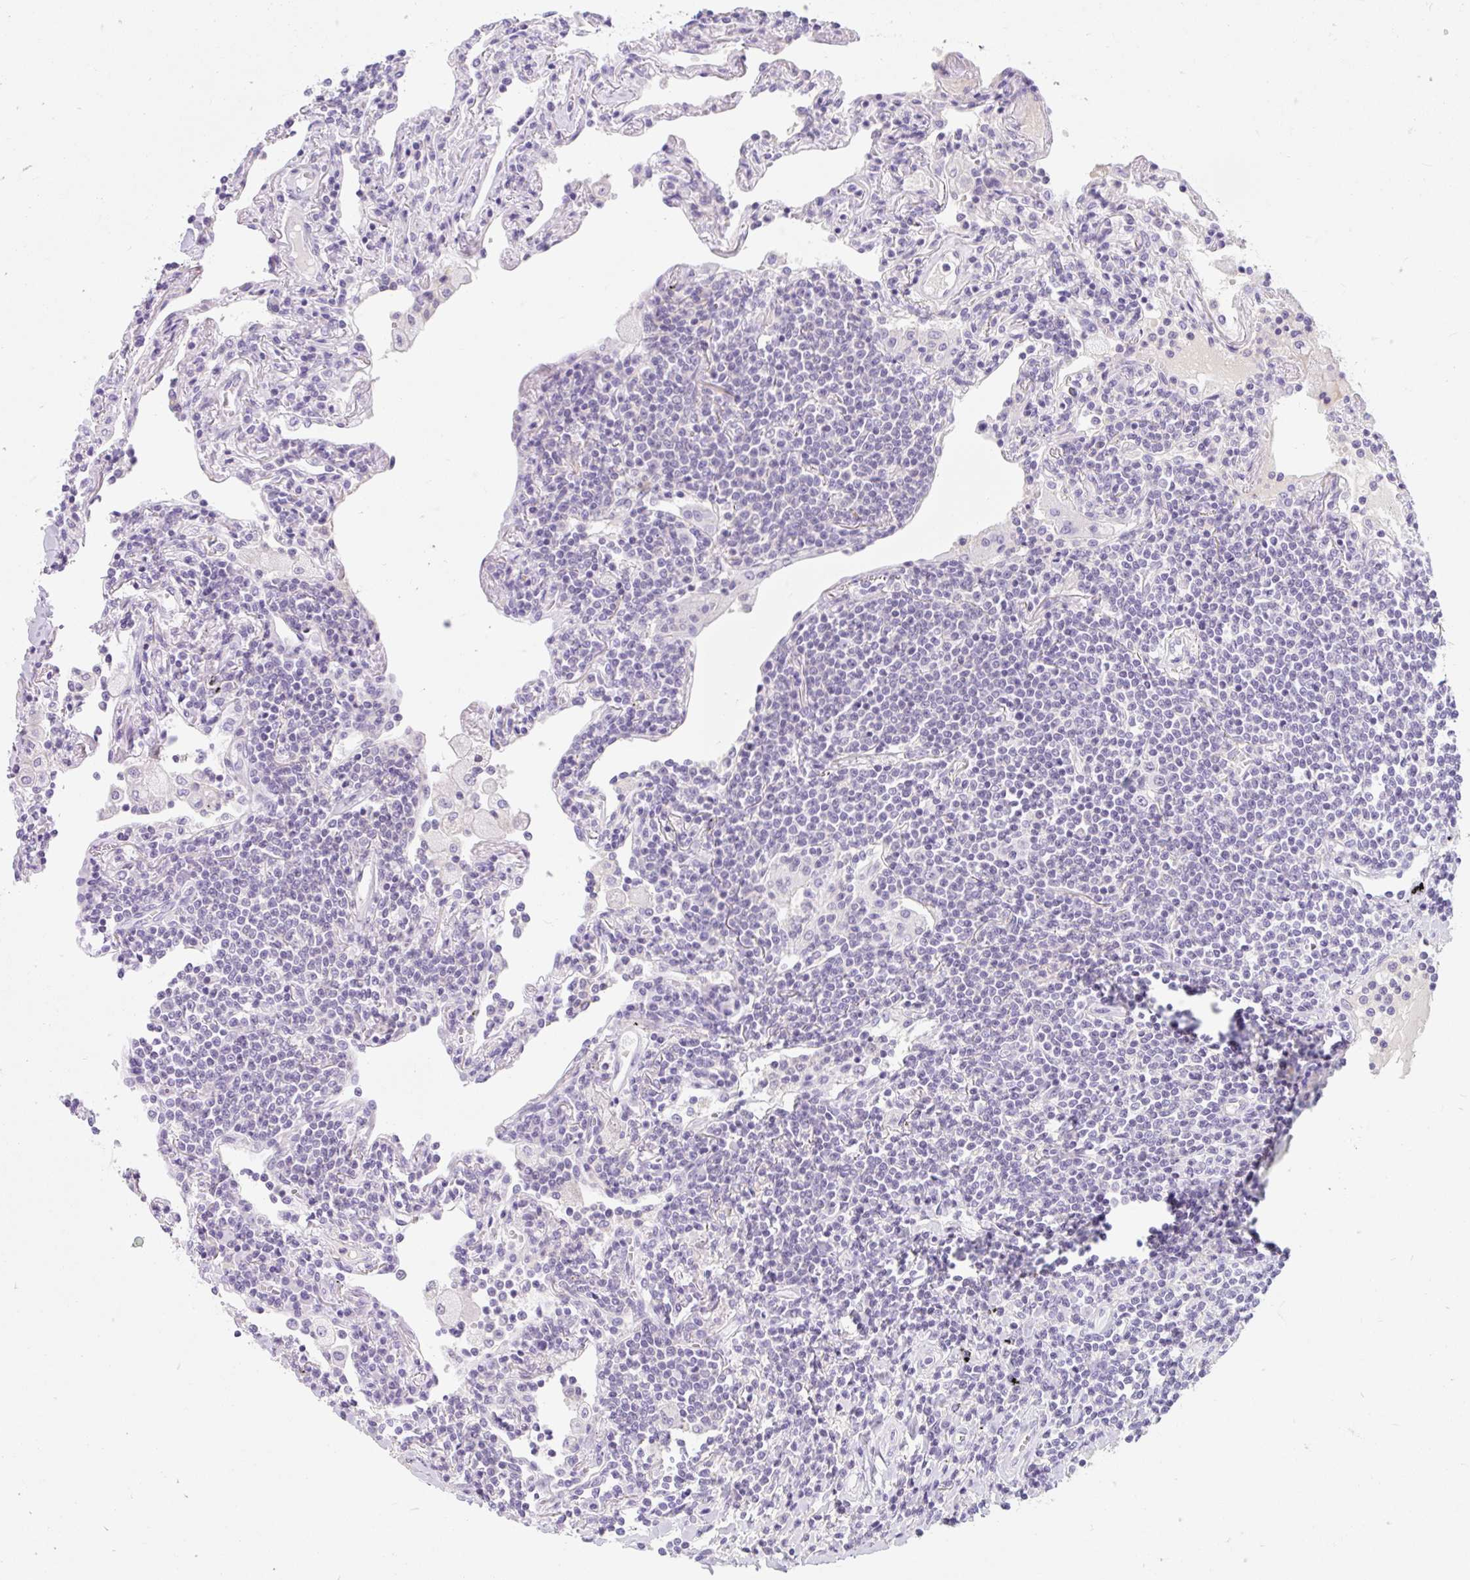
{"staining": {"intensity": "negative", "quantity": "none", "location": "none"}, "tissue": "lymphoma", "cell_type": "Tumor cells", "image_type": "cancer", "snomed": [{"axis": "morphology", "description": "Malignant lymphoma, non-Hodgkin's type, Low grade"}, {"axis": "topography", "description": "Lung"}], "caption": "The micrograph exhibits no significant staining in tumor cells of low-grade malignant lymphoma, non-Hodgkin's type.", "gene": "SLC28A1", "patient": {"sex": "female", "age": 71}}